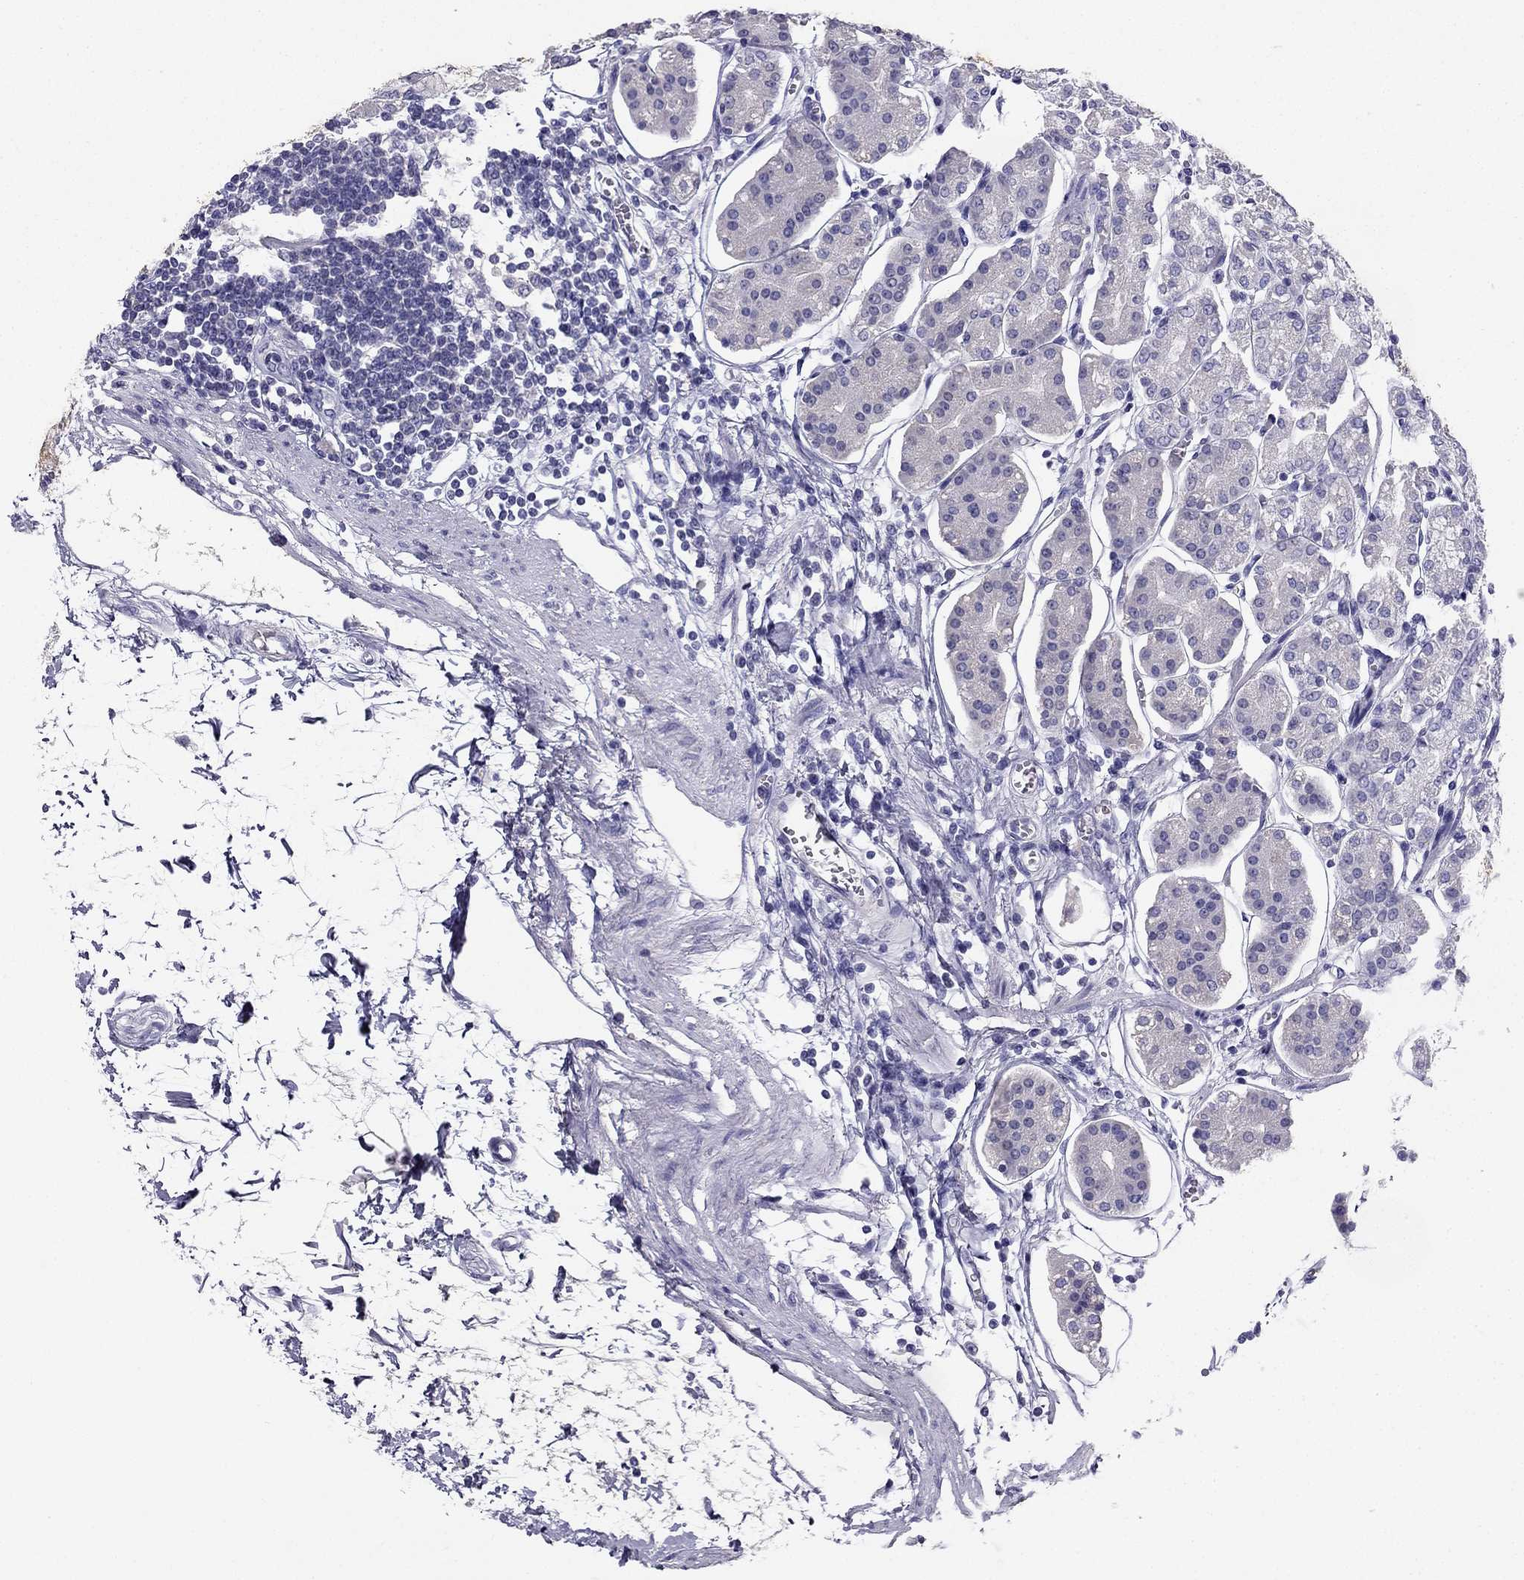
{"staining": {"intensity": "negative", "quantity": "none", "location": "none"}, "tissue": "stomach", "cell_type": "Glandular cells", "image_type": "normal", "snomed": [{"axis": "morphology", "description": "Normal tissue, NOS"}, {"axis": "topography", "description": "Skeletal muscle"}, {"axis": "topography", "description": "Stomach"}], "caption": "Immunohistochemistry histopathology image of normal stomach: stomach stained with DAB (3,3'-diaminobenzidine) demonstrates no significant protein expression in glandular cells.", "gene": "NPTX1", "patient": {"sex": "female", "age": 57}}